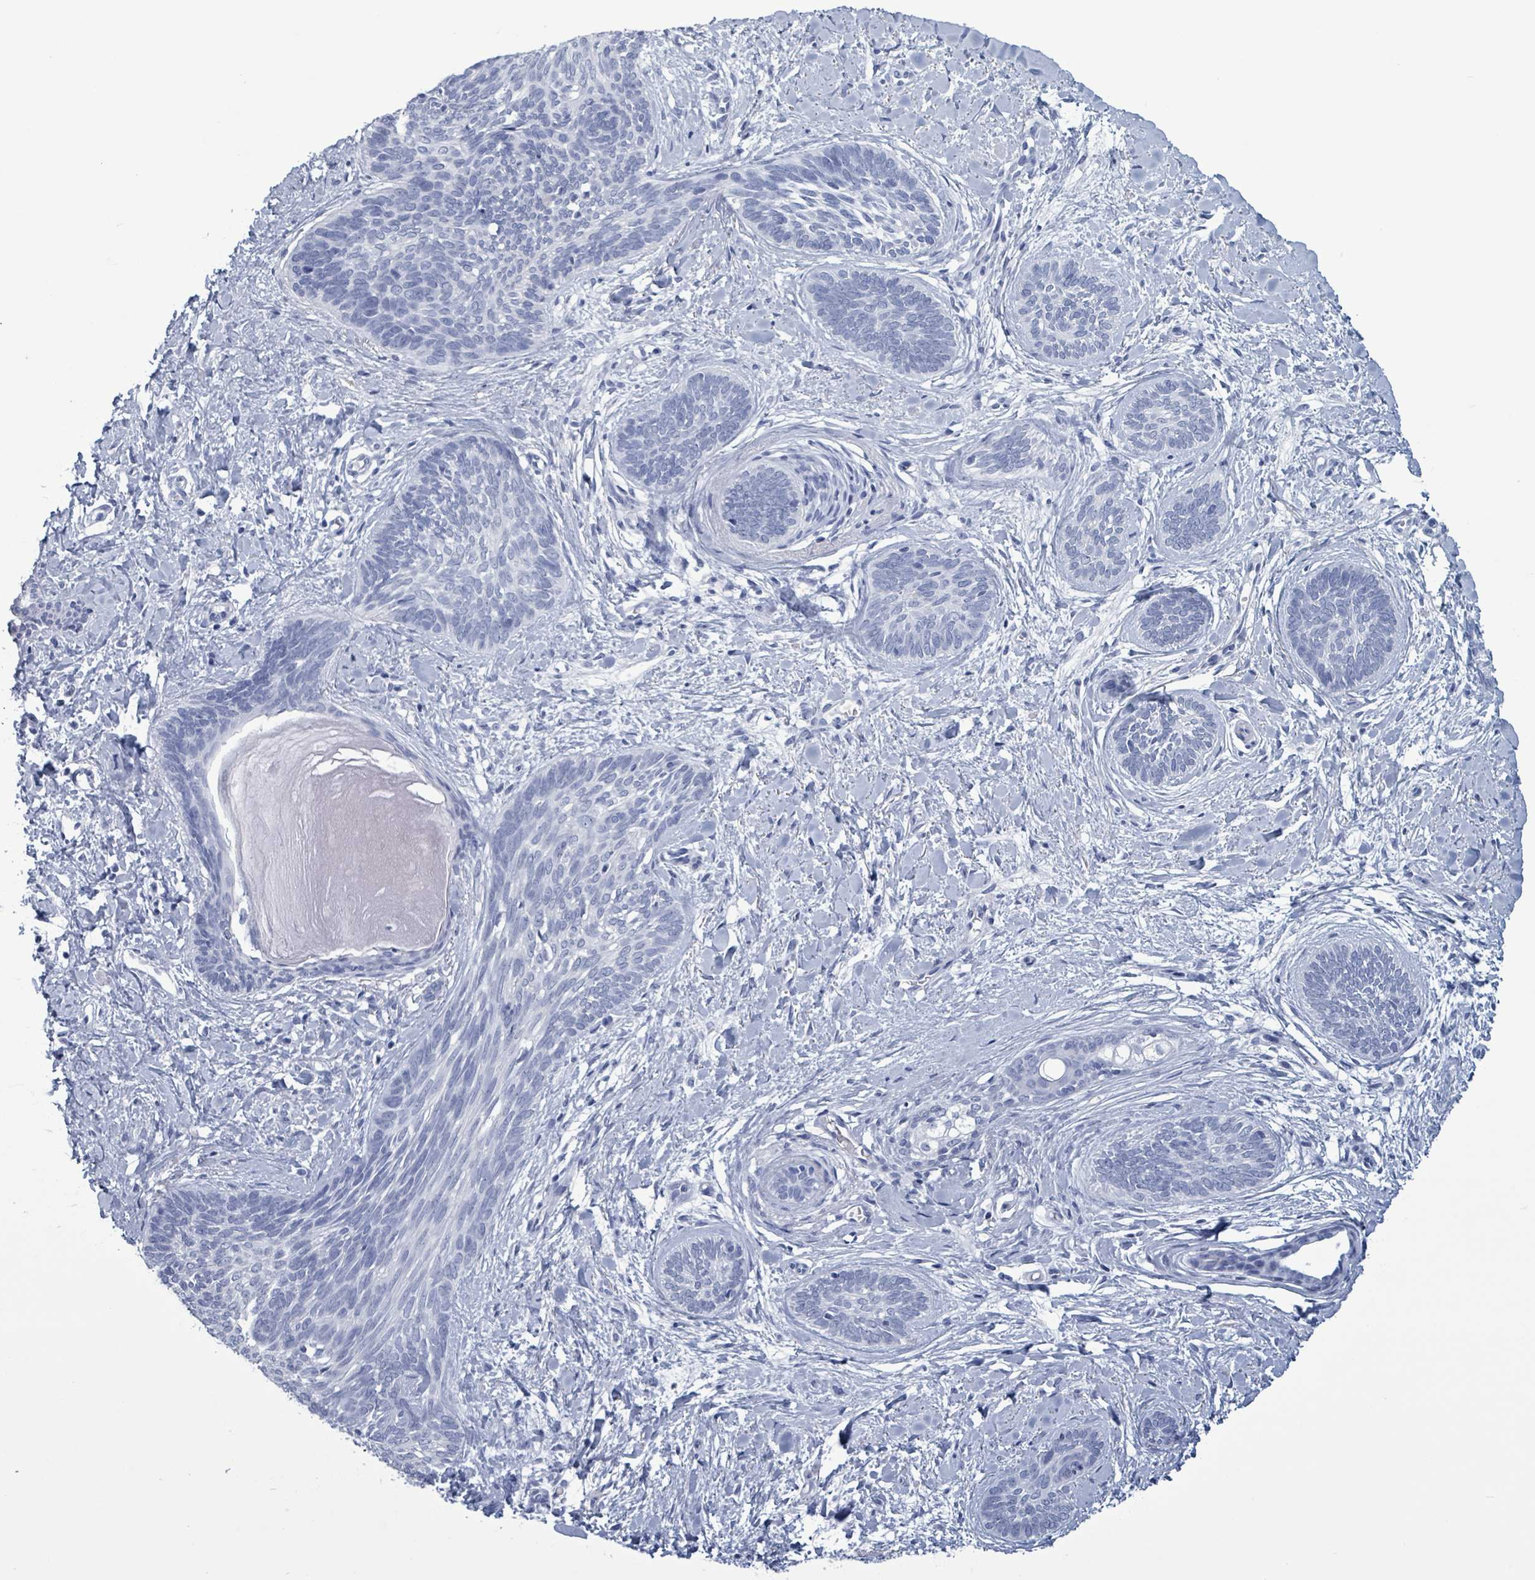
{"staining": {"intensity": "negative", "quantity": "none", "location": "none"}, "tissue": "skin cancer", "cell_type": "Tumor cells", "image_type": "cancer", "snomed": [{"axis": "morphology", "description": "Basal cell carcinoma"}, {"axis": "topography", "description": "Skin"}], "caption": "Micrograph shows no significant protein positivity in tumor cells of basal cell carcinoma (skin).", "gene": "NKX2-1", "patient": {"sex": "female", "age": 81}}